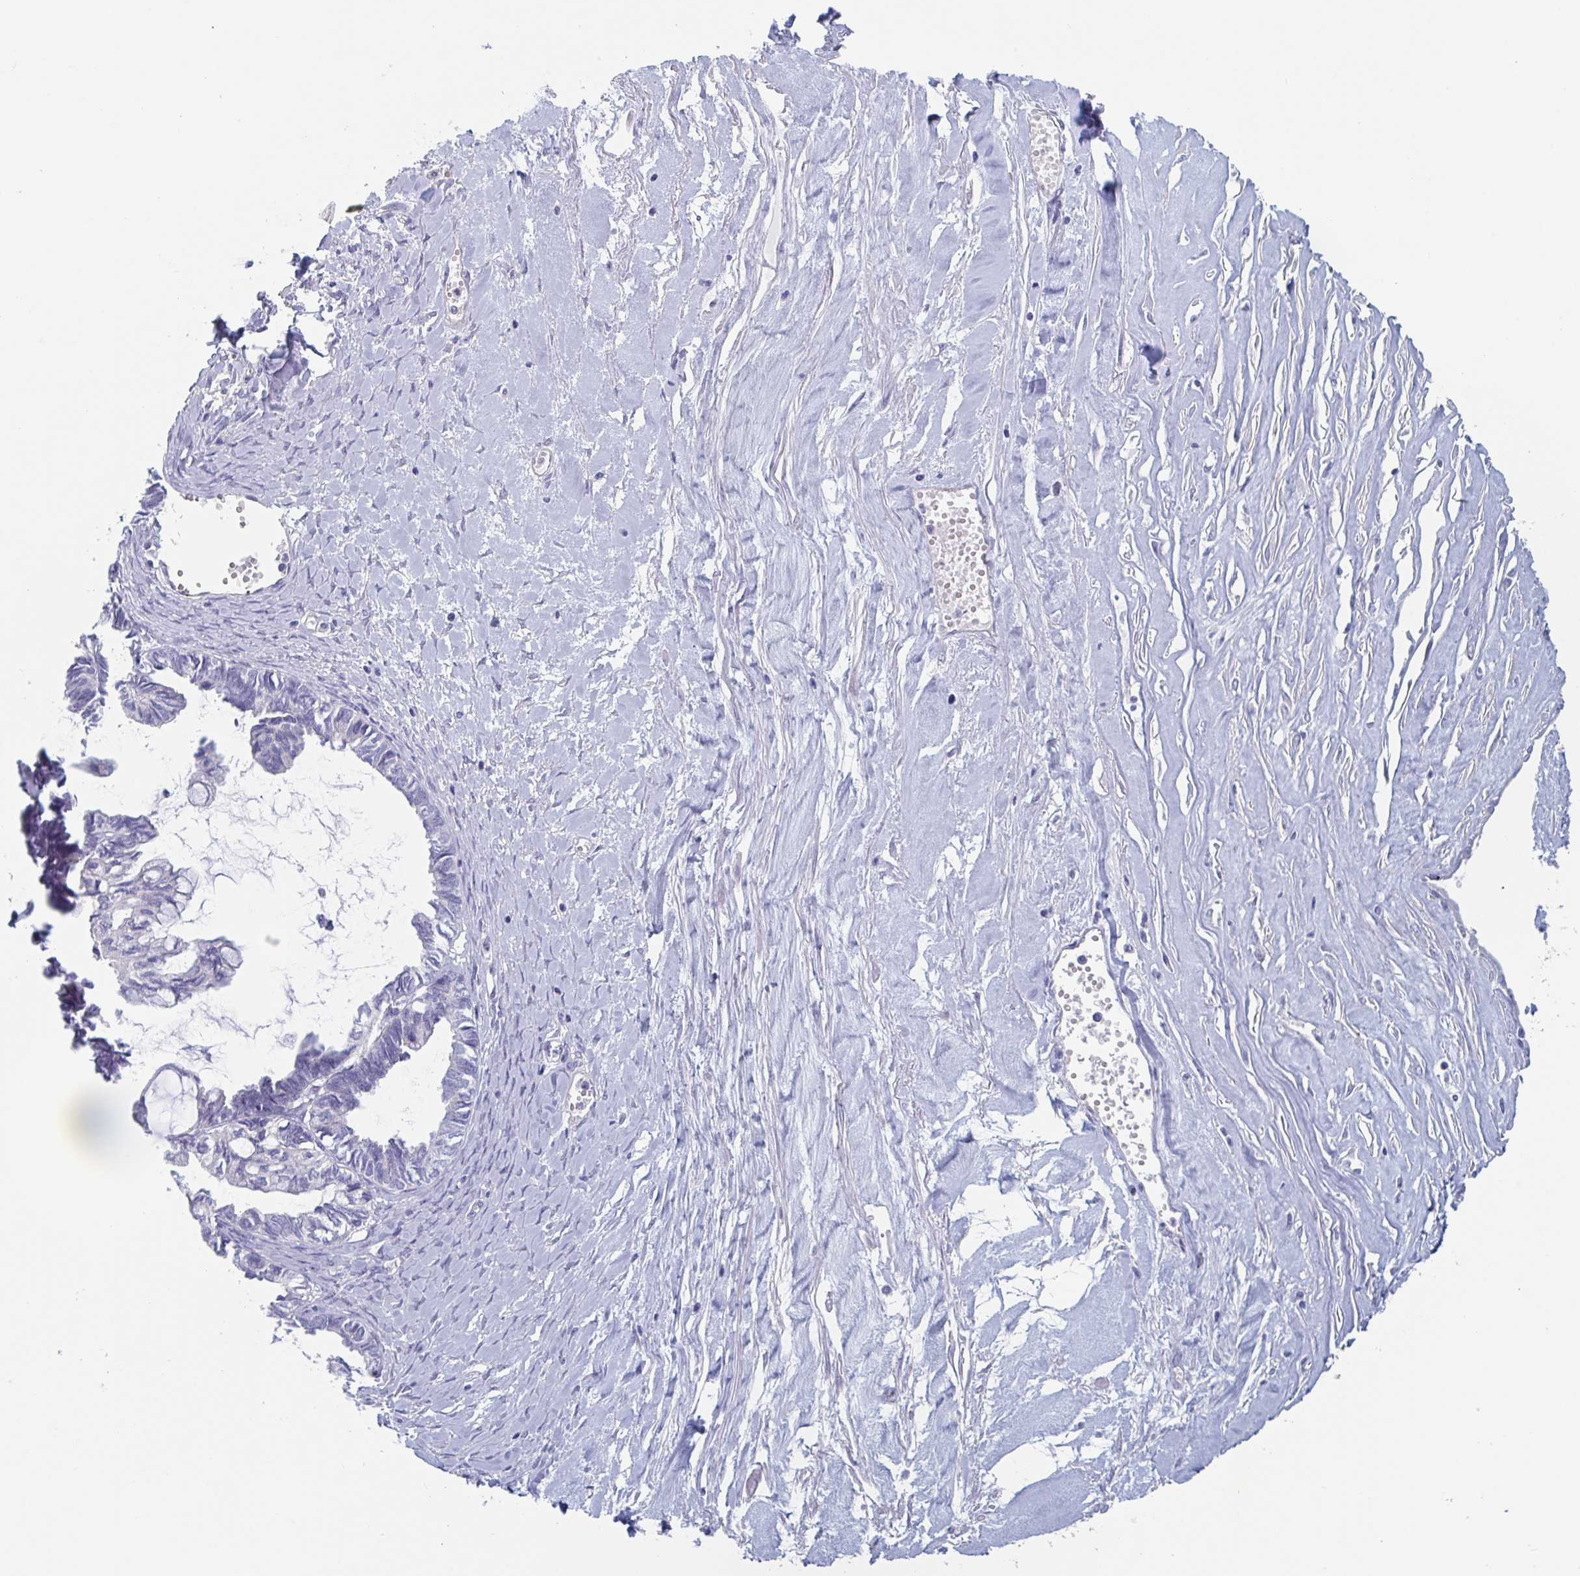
{"staining": {"intensity": "negative", "quantity": "none", "location": "none"}, "tissue": "ovarian cancer", "cell_type": "Tumor cells", "image_type": "cancer", "snomed": [{"axis": "morphology", "description": "Cystadenocarcinoma, mucinous, NOS"}, {"axis": "topography", "description": "Ovary"}], "caption": "Ovarian mucinous cystadenocarcinoma was stained to show a protein in brown. There is no significant positivity in tumor cells.", "gene": "ABHD16A", "patient": {"sex": "female", "age": 61}}